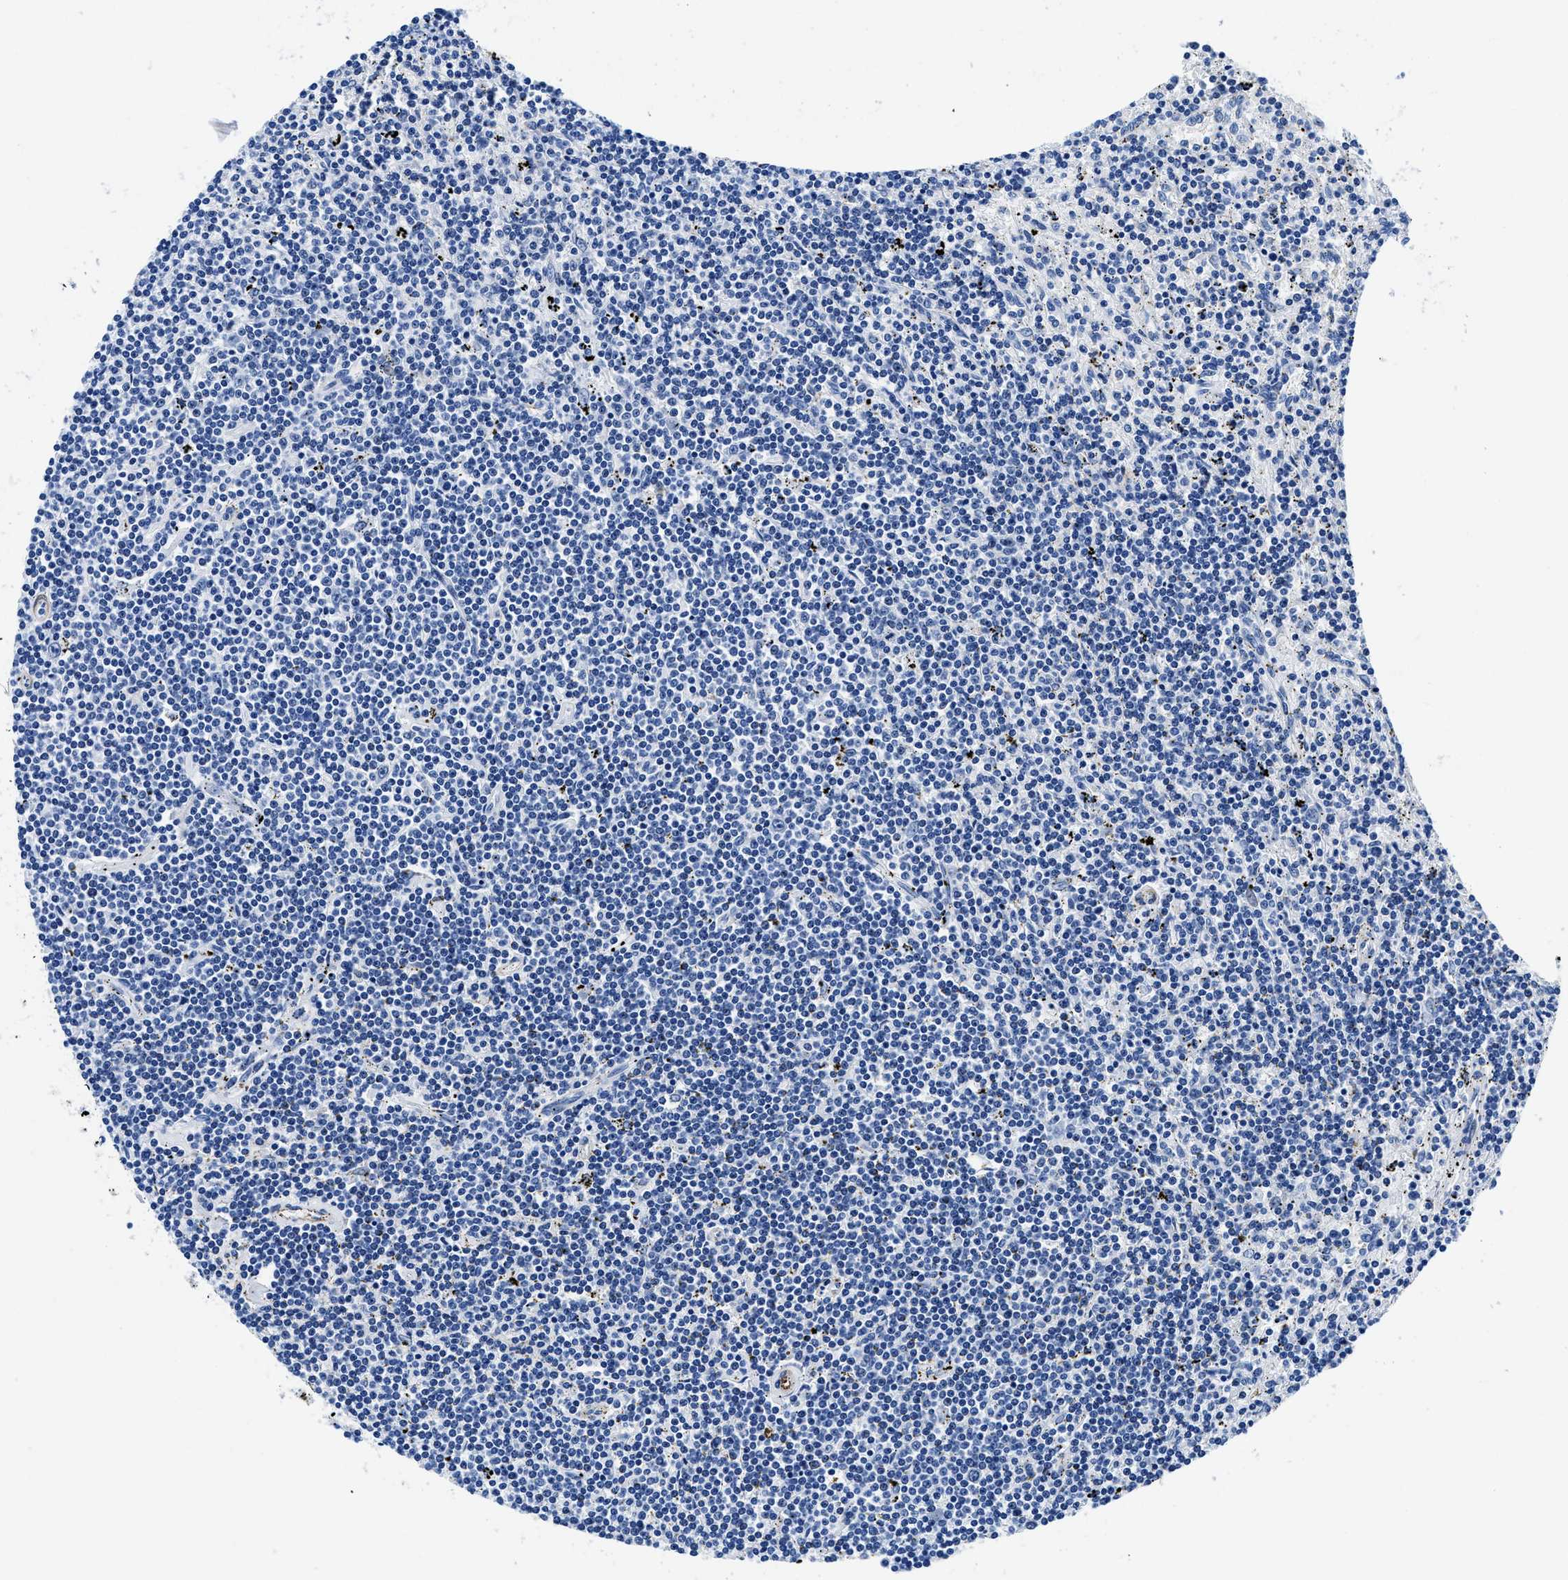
{"staining": {"intensity": "negative", "quantity": "none", "location": "none"}, "tissue": "lymphoma", "cell_type": "Tumor cells", "image_type": "cancer", "snomed": [{"axis": "morphology", "description": "Malignant lymphoma, non-Hodgkin's type, Low grade"}, {"axis": "topography", "description": "Spleen"}], "caption": "An IHC image of malignant lymphoma, non-Hodgkin's type (low-grade) is shown. There is no staining in tumor cells of malignant lymphoma, non-Hodgkin's type (low-grade).", "gene": "TEX261", "patient": {"sex": "male", "age": 76}}